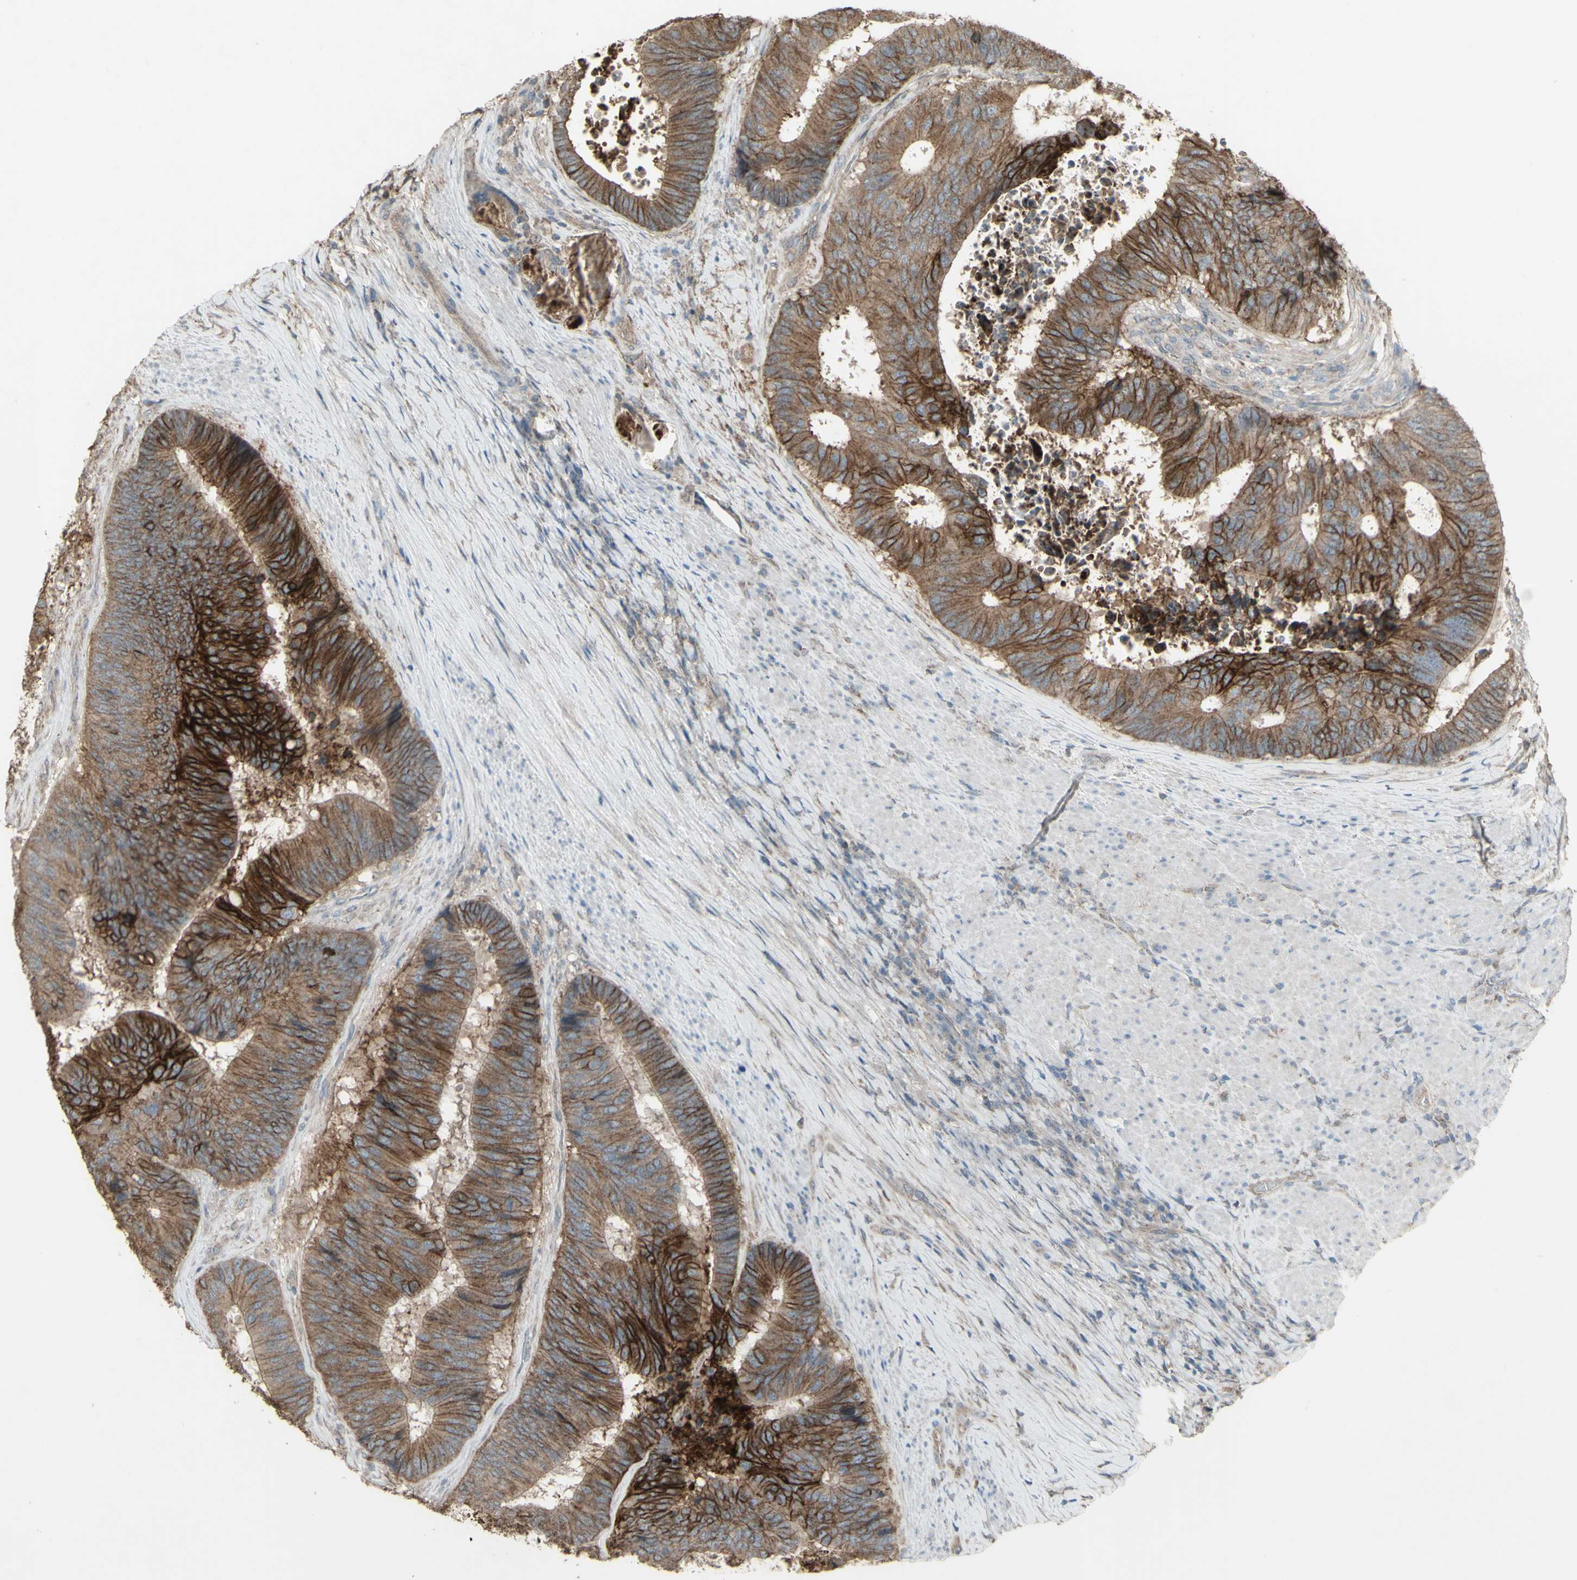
{"staining": {"intensity": "moderate", "quantity": ">75%", "location": "cytoplasmic/membranous"}, "tissue": "colorectal cancer", "cell_type": "Tumor cells", "image_type": "cancer", "snomed": [{"axis": "morphology", "description": "Adenocarcinoma, NOS"}, {"axis": "topography", "description": "Rectum"}], "caption": "A high-resolution image shows IHC staining of colorectal cancer, which reveals moderate cytoplasmic/membranous staining in about >75% of tumor cells. (DAB (3,3'-diaminobenzidine) = brown stain, brightfield microscopy at high magnification).", "gene": "FXYD3", "patient": {"sex": "male", "age": 72}}